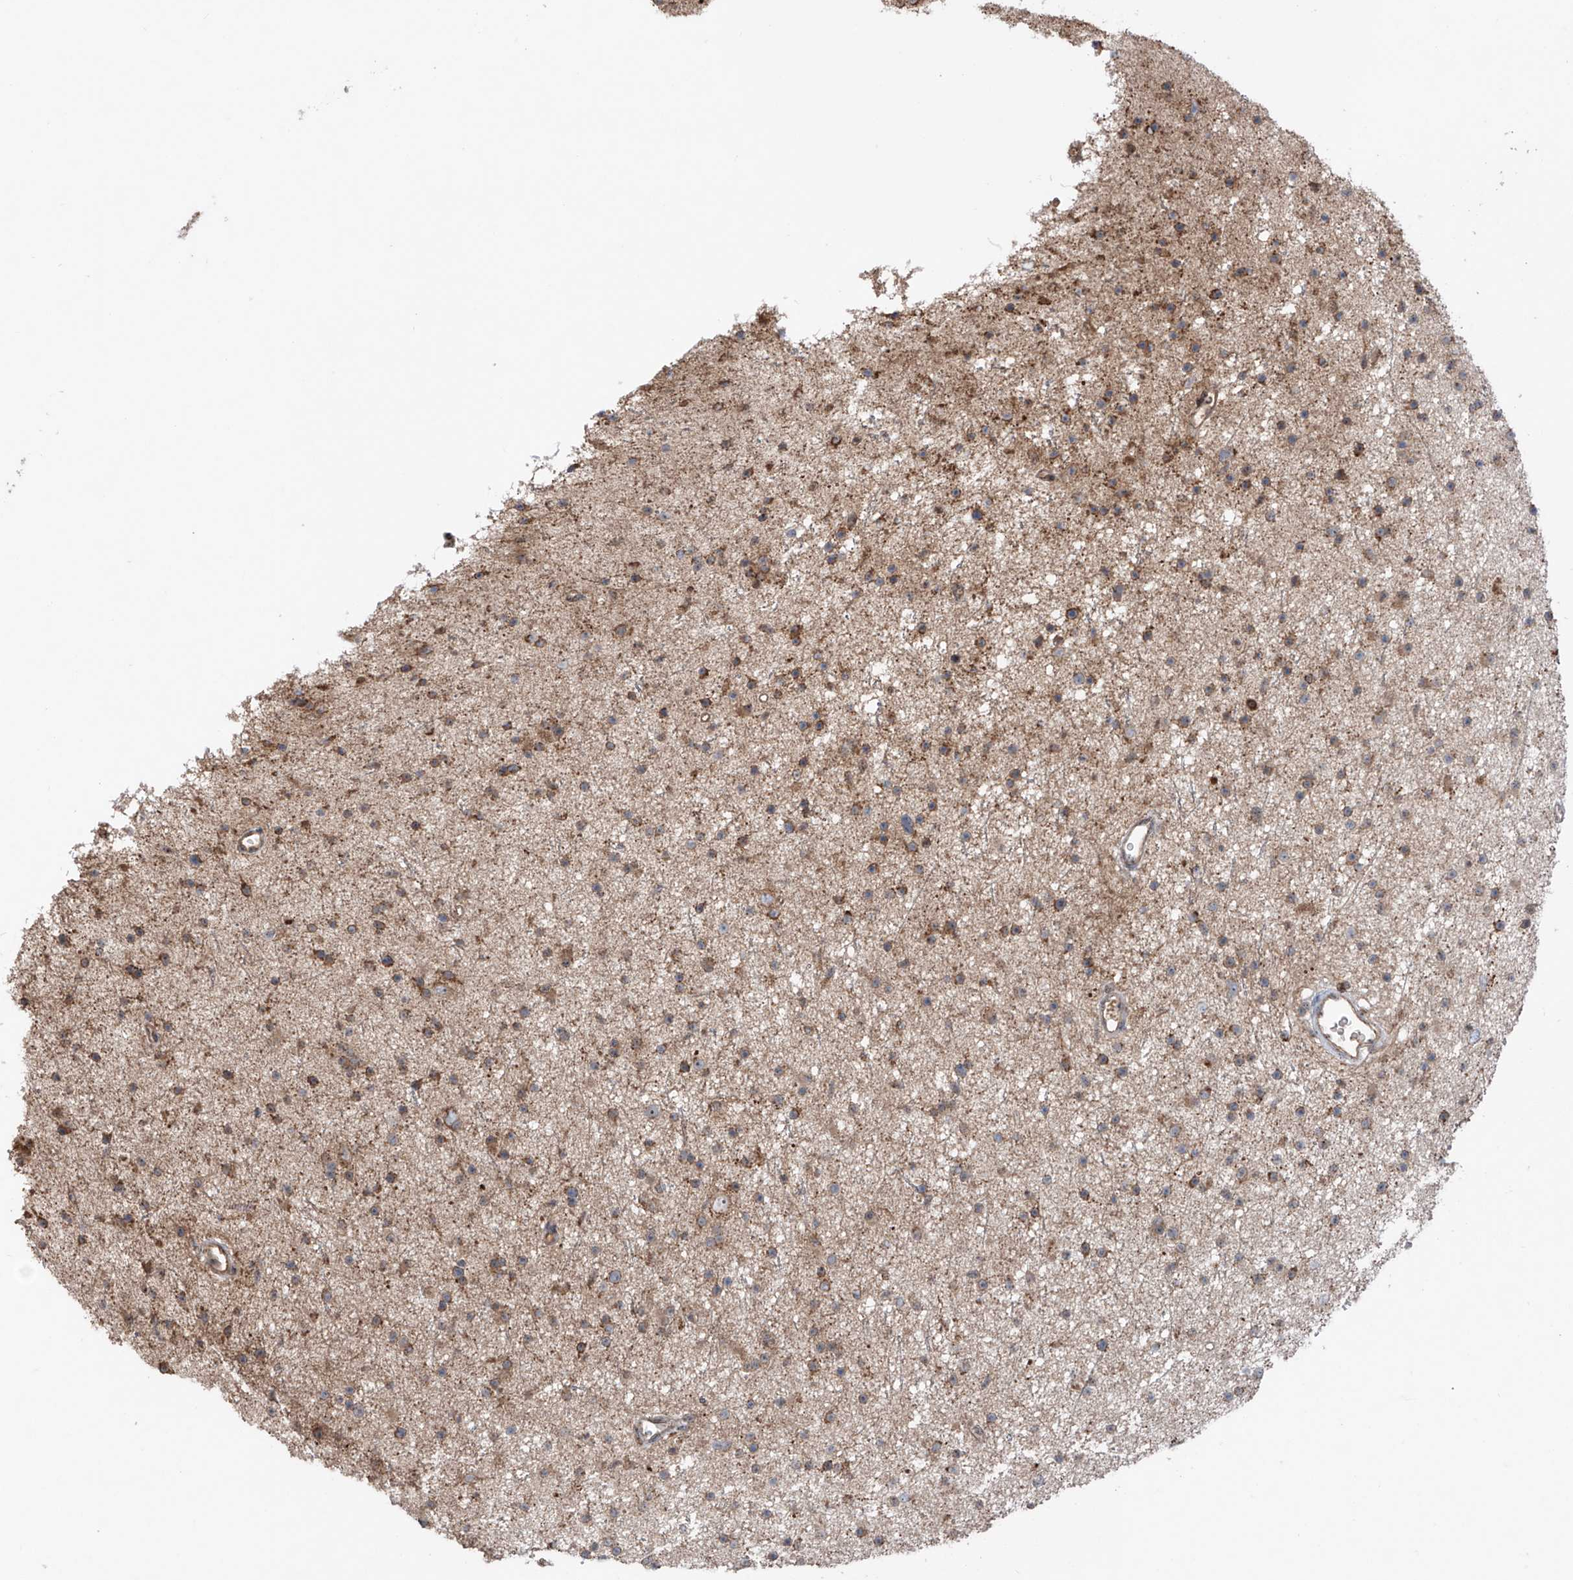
{"staining": {"intensity": "moderate", "quantity": "25%-75%", "location": "cytoplasmic/membranous"}, "tissue": "glioma", "cell_type": "Tumor cells", "image_type": "cancer", "snomed": [{"axis": "morphology", "description": "Glioma, malignant, Low grade"}, {"axis": "topography", "description": "Cerebral cortex"}], "caption": "Protein expression analysis of human malignant low-grade glioma reveals moderate cytoplasmic/membranous staining in about 25%-75% of tumor cells.", "gene": "SAMD3", "patient": {"sex": "female", "age": 39}}